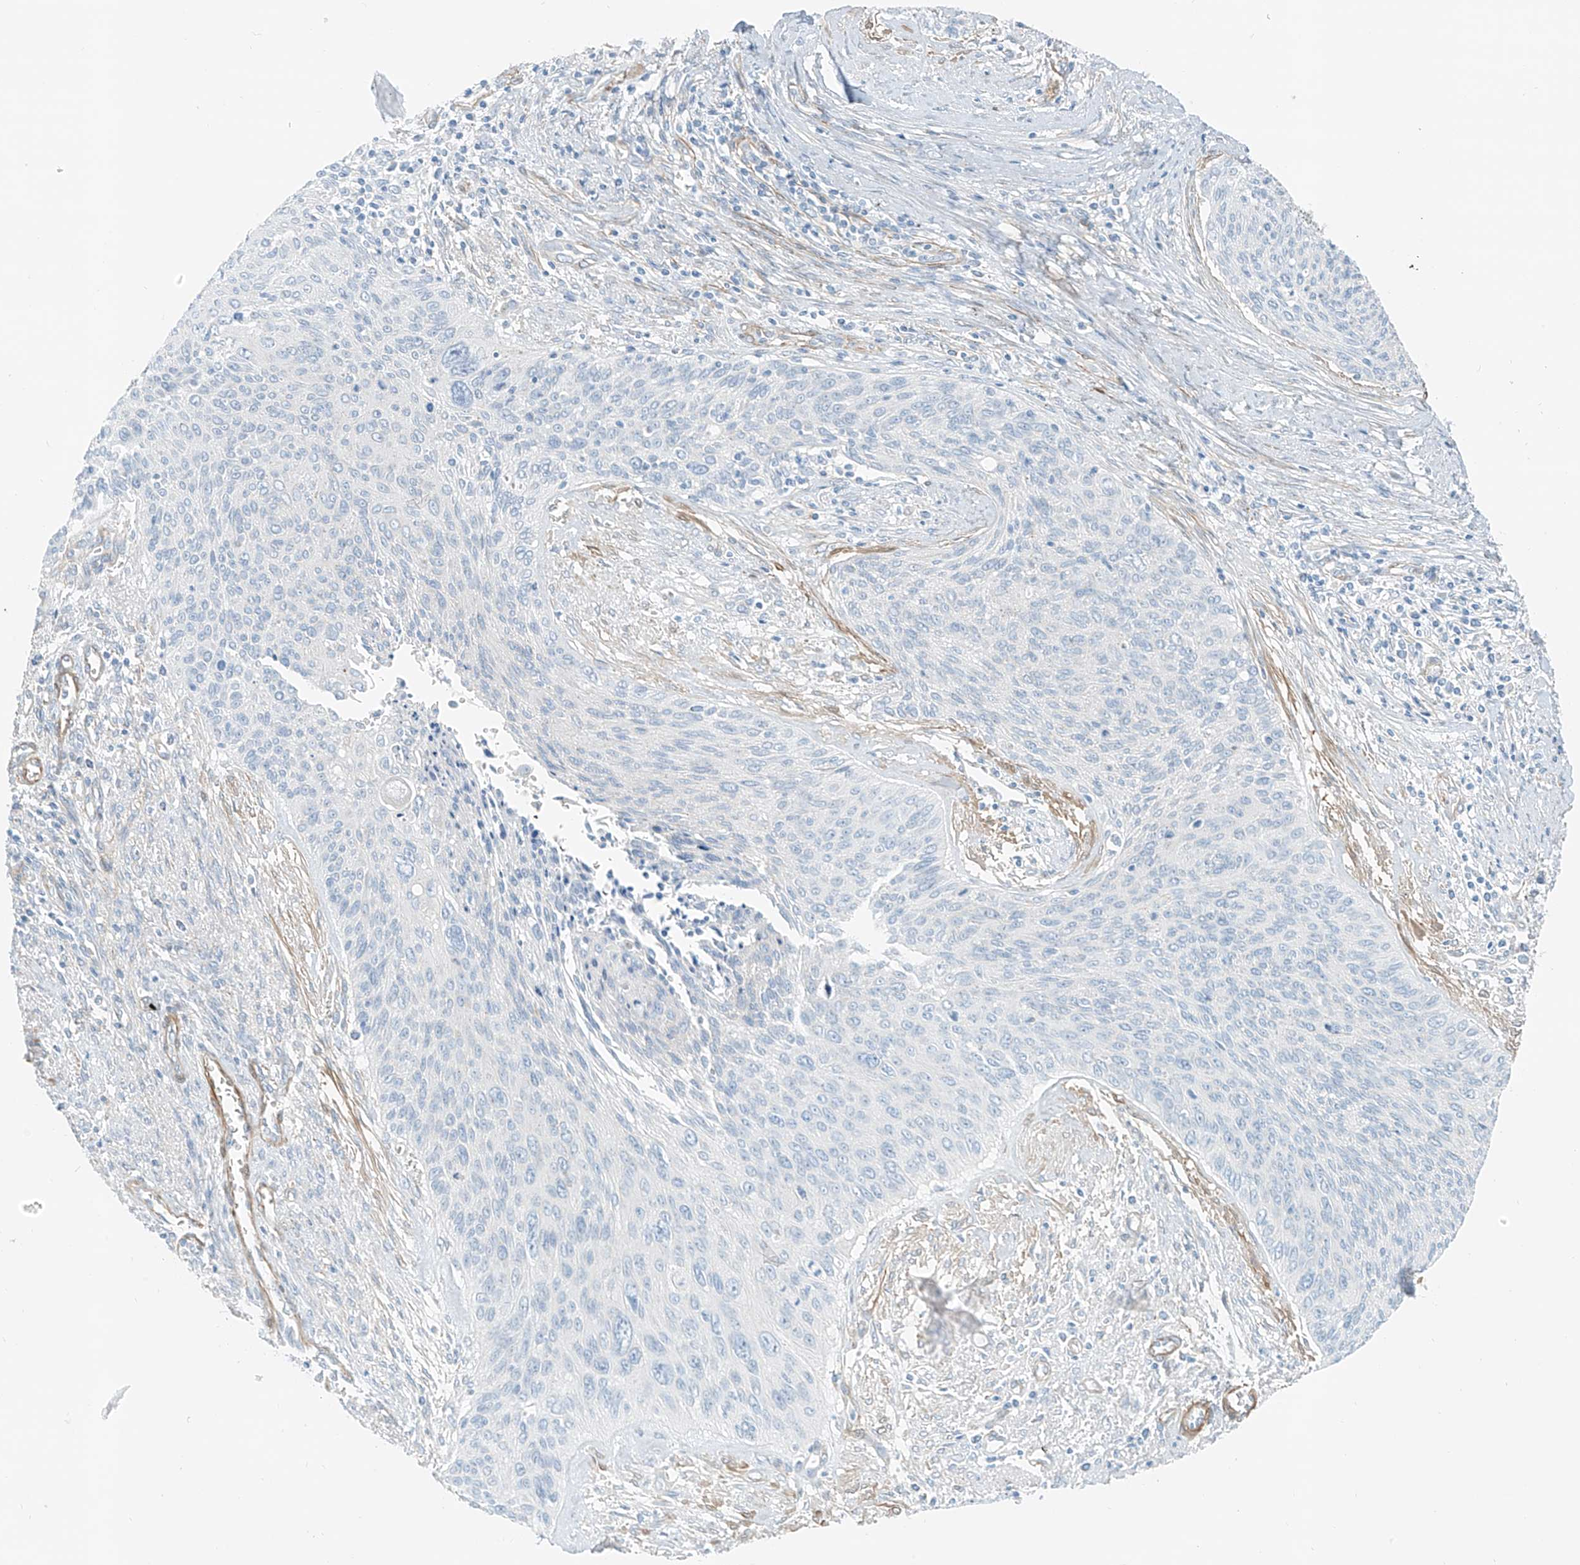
{"staining": {"intensity": "negative", "quantity": "none", "location": "none"}, "tissue": "cervical cancer", "cell_type": "Tumor cells", "image_type": "cancer", "snomed": [{"axis": "morphology", "description": "Squamous cell carcinoma, NOS"}, {"axis": "topography", "description": "Cervix"}], "caption": "The image displays no staining of tumor cells in cervical squamous cell carcinoma.", "gene": "SMCP", "patient": {"sex": "female", "age": 55}}